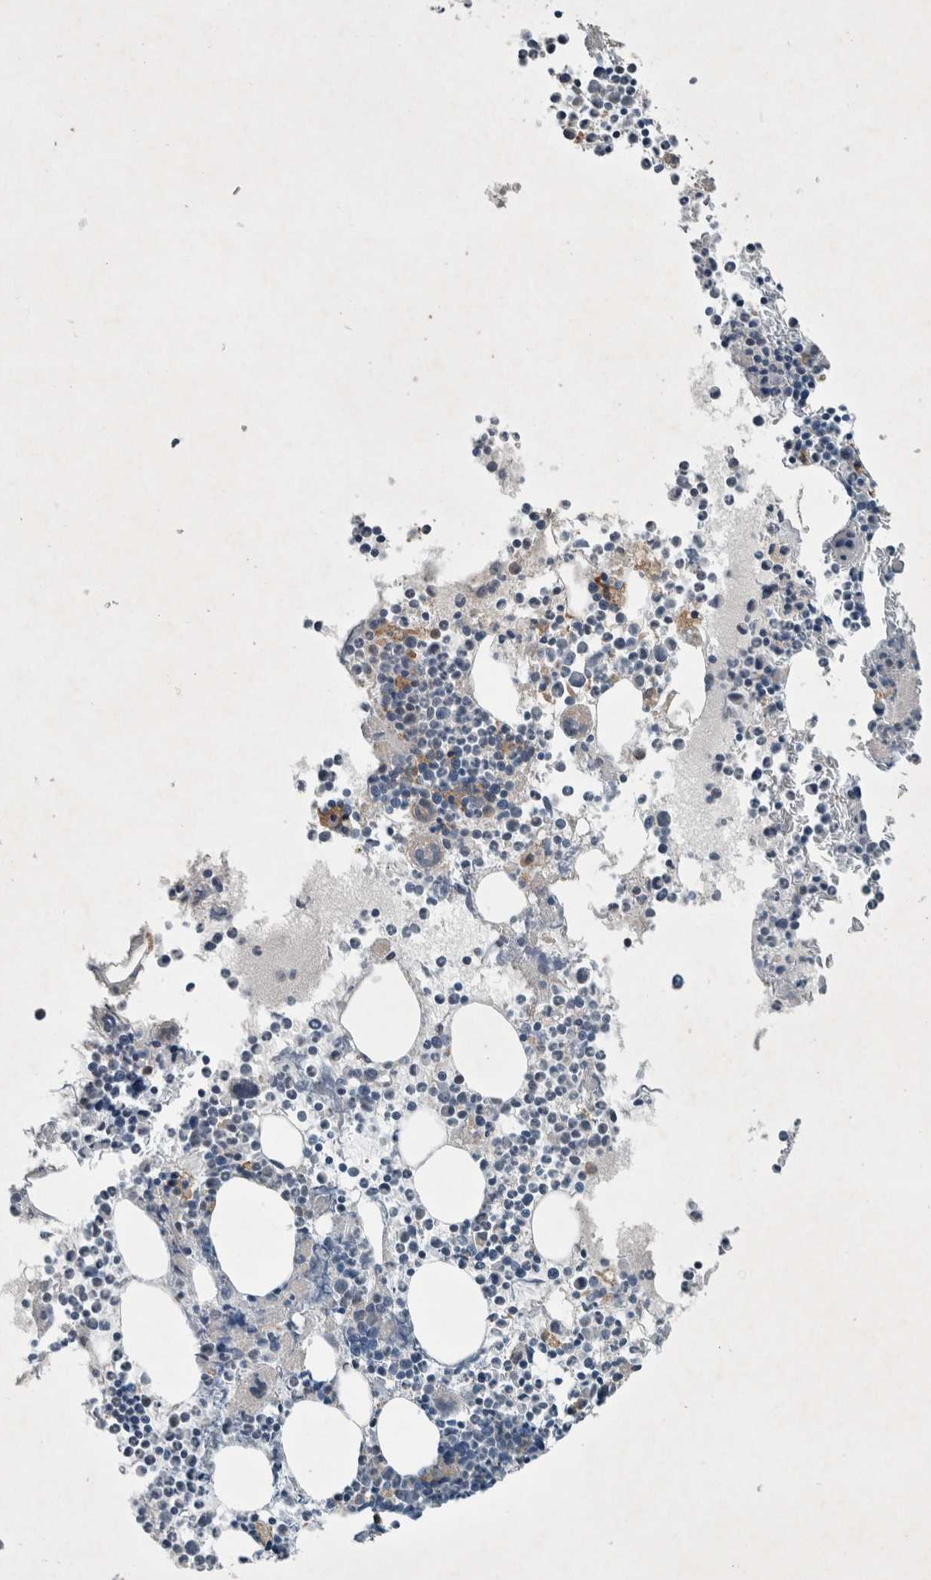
{"staining": {"intensity": "negative", "quantity": "none", "location": "none"}, "tissue": "bone marrow", "cell_type": "Hematopoietic cells", "image_type": "normal", "snomed": [{"axis": "morphology", "description": "Normal tissue, NOS"}, {"axis": "morphology", "description": "Inflammation, NOS"}, {"axis": "topography", "description": "Bone marrow"}], "caption": "Human bone marrow stained for a protein using immunohistochemistry exhibits no positivity in hematopoietic cells.", "gene": "ENSG00000285245", "patient": {"sex": "male", "age": 46}}